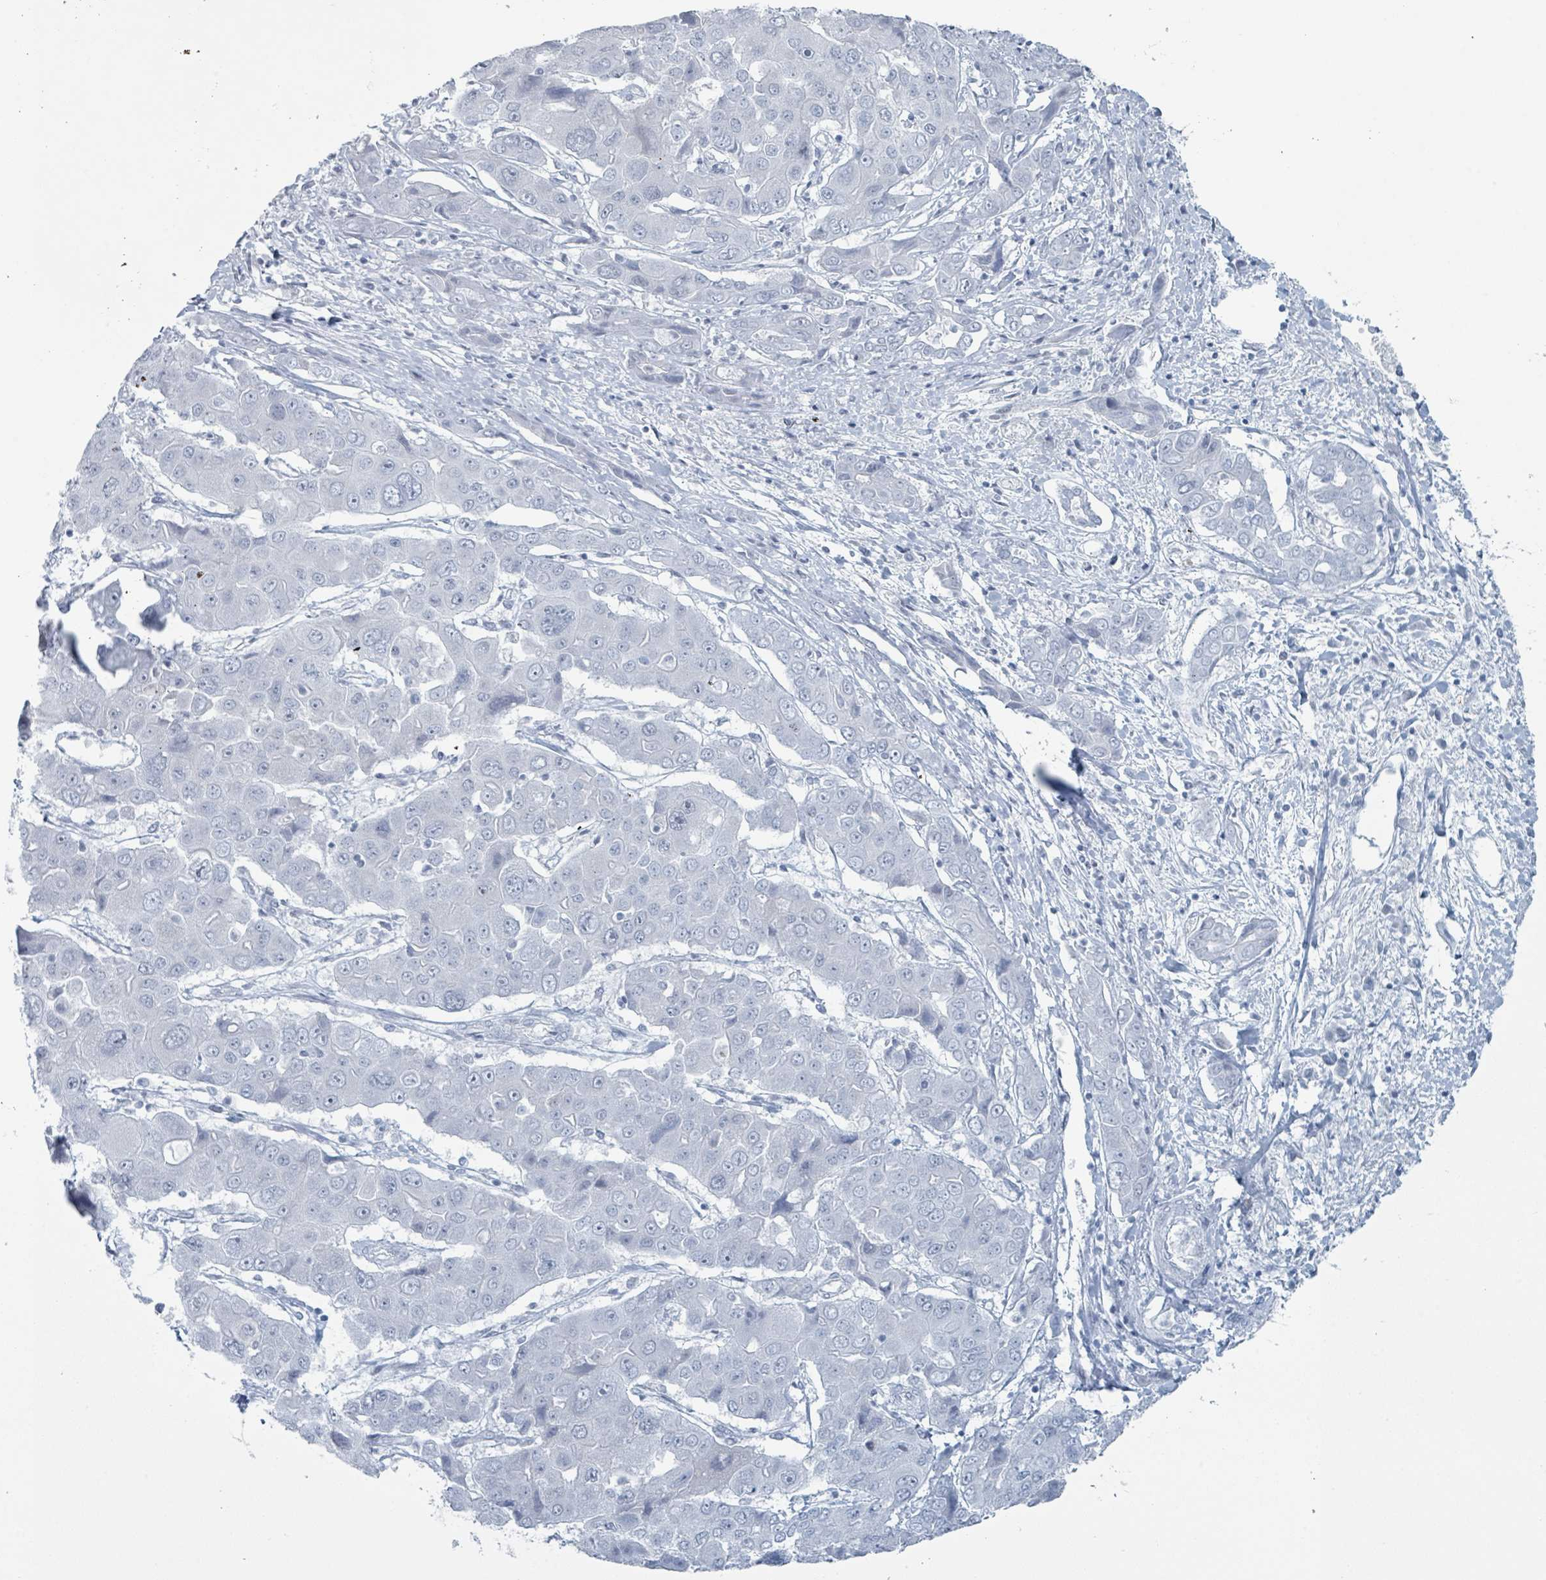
{"staining": {"intensity": "negative", "quantity": "none", "location": "none"}, "tissue": "liver cancer", "cell_type": "Tumor cells", "image_type": "cancer", "snomed": [{"axis": "morphology", "description": "Cholangiocarcinoma"}, {"axis": "topography", "description": "Liver"}], "caption": "Cholangiocarcinoma (liver) stained for a protein using IHC exhibits no positivity tumor cells.", "gene": "GPR15LG", "patient": {"sex": "male", "age": 67}}